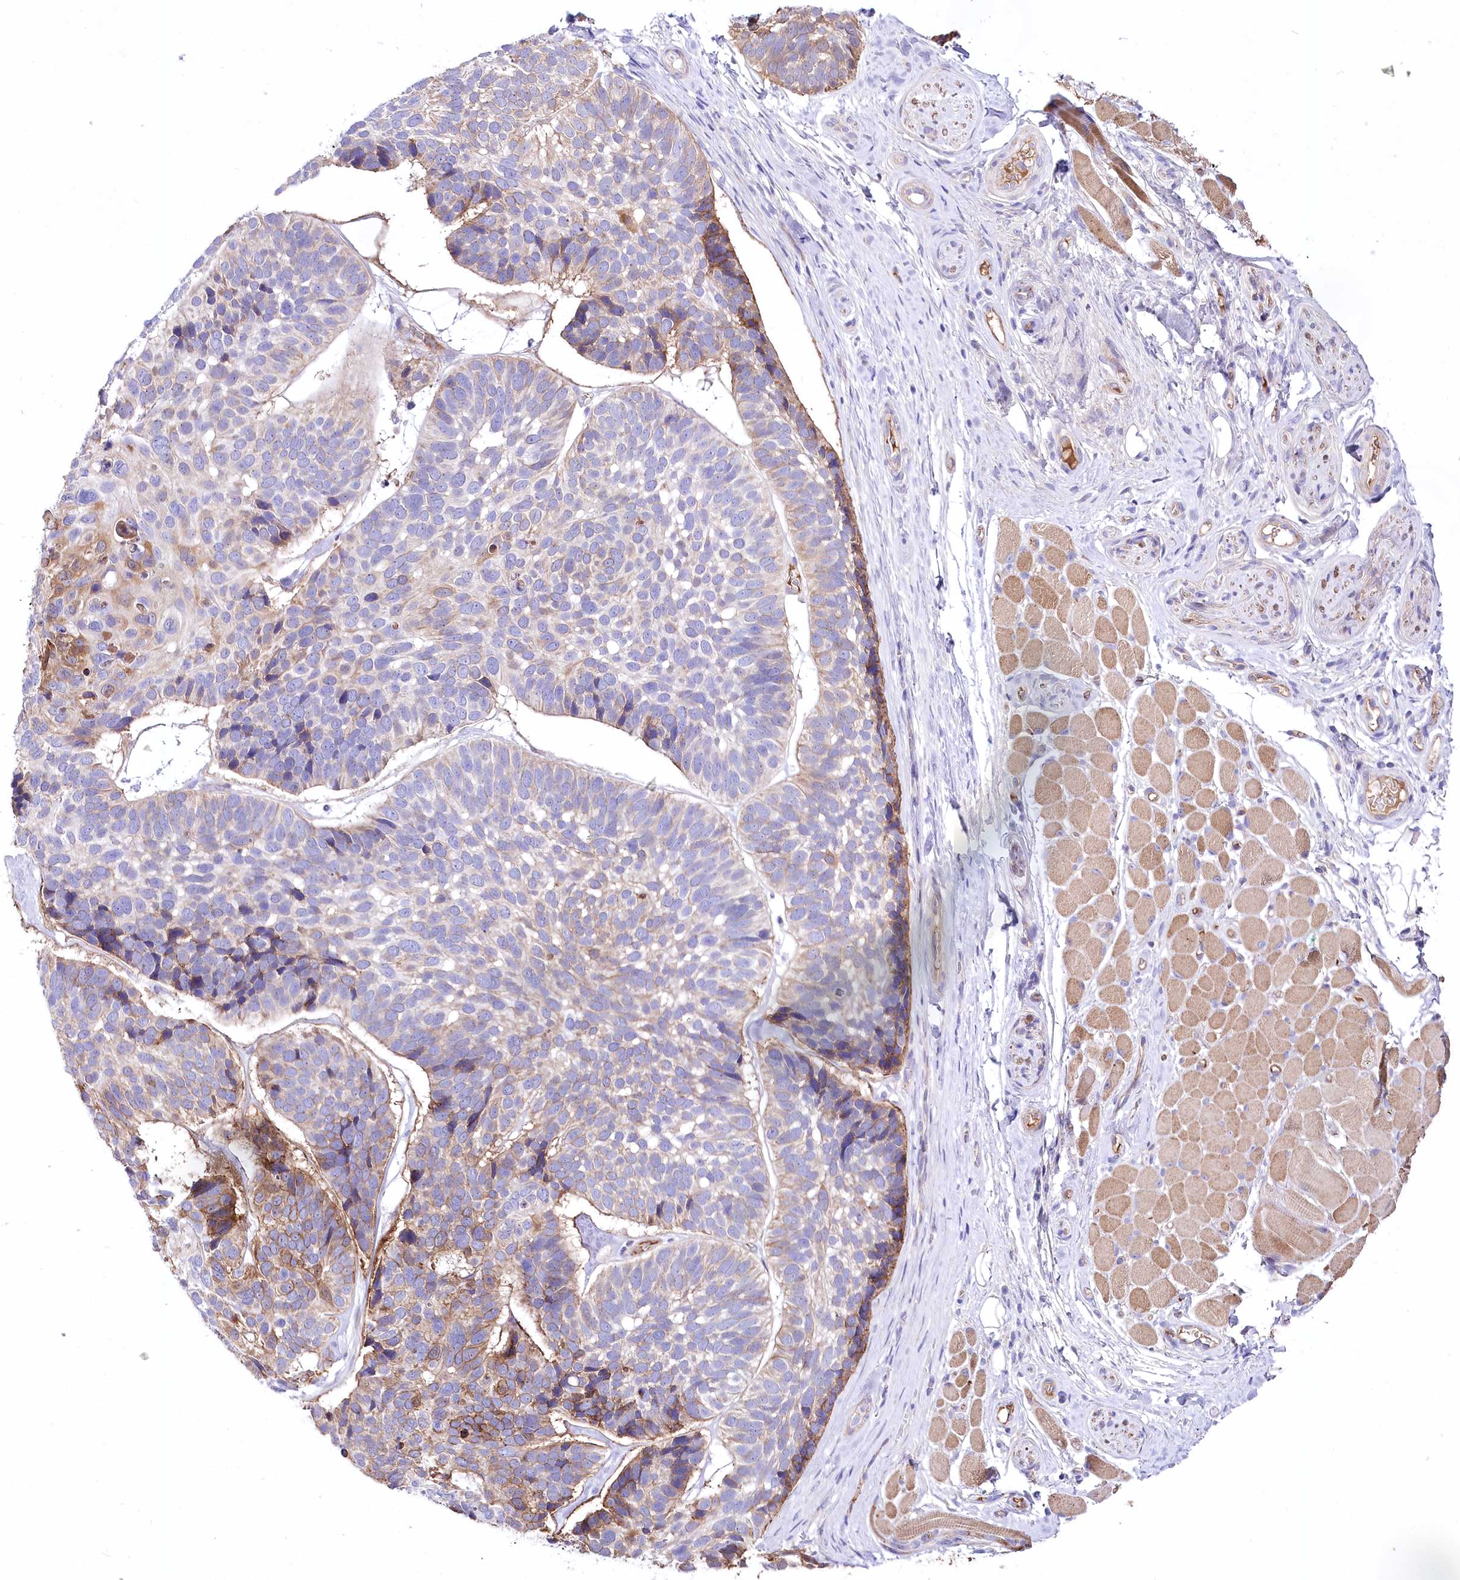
{"staining": {"intensity": "moderate", "quantity": "25%-75%", "location": "cytoplasmic/membranous"}, "tissue": "skin cancer", "cell_type": "Tumor cells", "image_type": "cancer", "snomed": [{"axis": "morphology", "description": "Basal cell carcinoma"}, {"axis": "topography", "description": "Skin"}], "caption": "IHC of skin cancer (basal cell carcinoma) reveals medium levels of moderate cytoplasmic/membranous positivity in approximately 25%-75% of tumor cells.", "gene": "CEP164", "patient": {"sex": "male", "age": 62}}